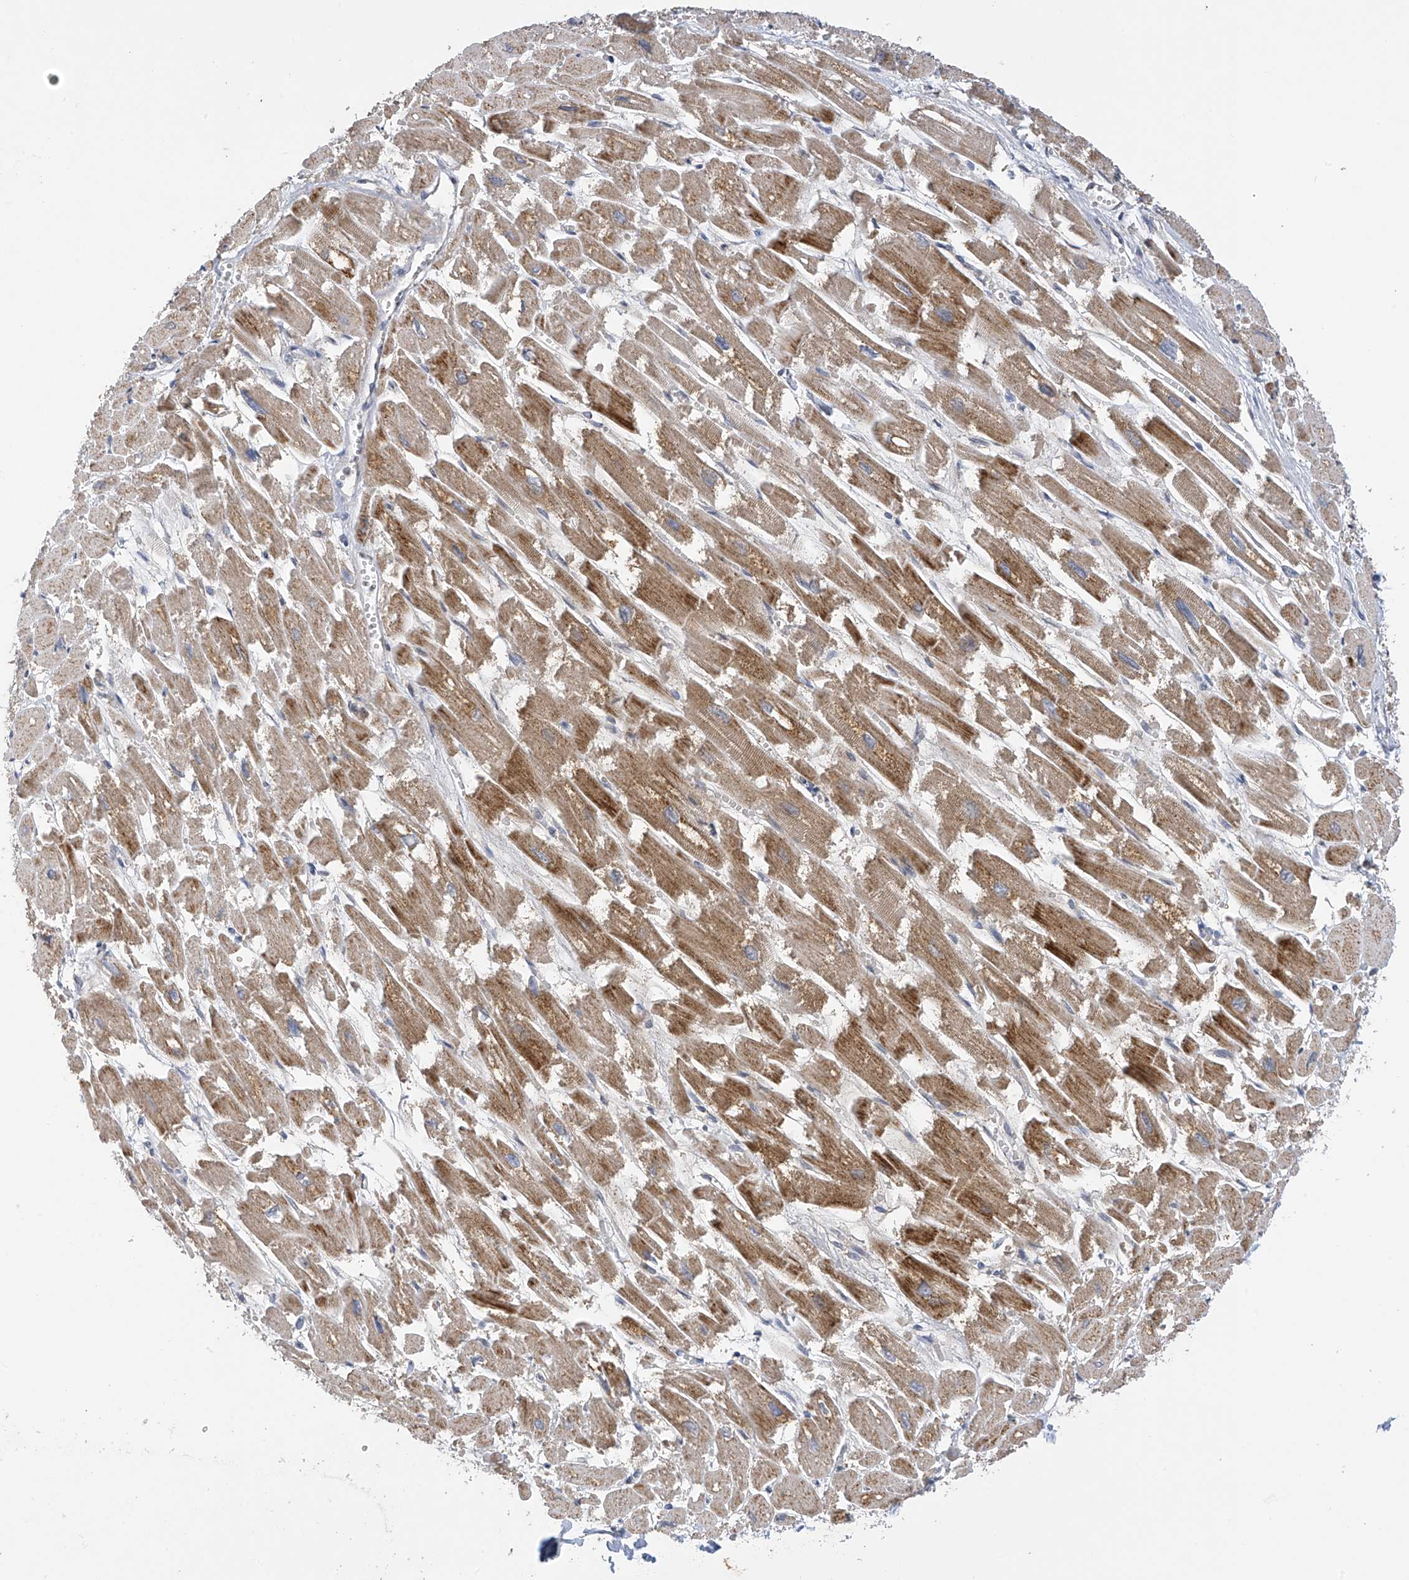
{"staining": {"intensity": "strong", "quantity": ">75%", "location": "cytoplasmic/membranous"}, "tissue": "heart muscle", "cell_type": "Cardiomyocytes", "image_type": "normal", "snomed": [{"axis": "morphology", "description": "Normal tissue, NOS"}, {"axis": "topography", "description": "Heart"}], "caption": "Cardiomyocytes show high levels of strong cytoplasmic/membranous staining in approximately >75% of cells in unremarkable heart muscle.", "gene": "SLCO4A1", "patient": {"sex": "male", "age": 54}}